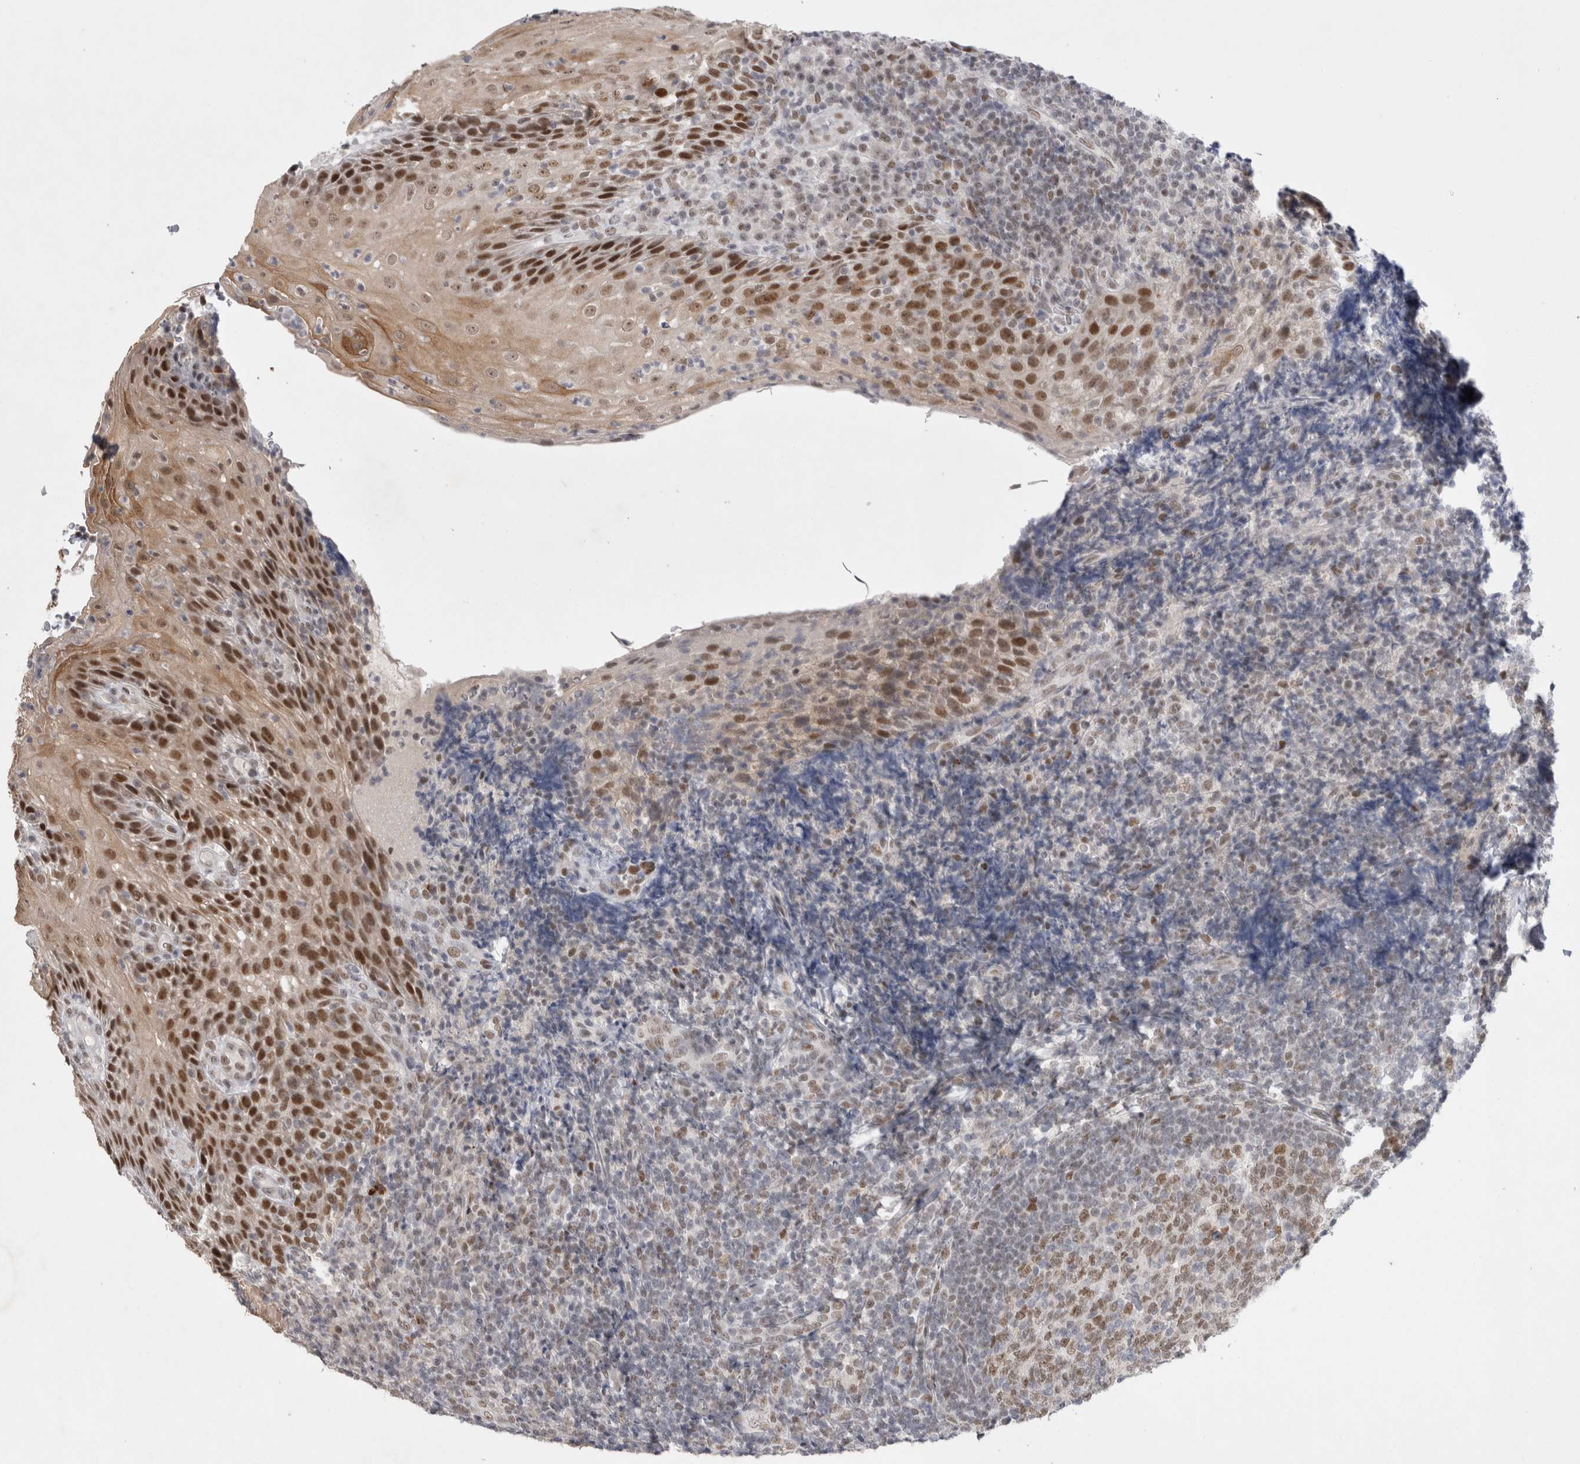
{"staining": {"intensity": "moderate", "quantity": "25%-75%", "location": "nuclear"}, "tissue": "tonsil", "cell_type": "Germinal center cells", "image_type": "normal", "snomed": [{"axis": "morphology", "description": "Normal tissue, NOS"}, {"axis": "topography", "description": "Tonsil"}], "caption": "Immunohistochemistry (IHC) of benign tonsil displays medium levels of moderate nuclear expression in approximately 25%-75% of germinal center cells. (DAB (3,3'-diaminobenzidine) = brown stain, brightfield microscopy at high magnification).", "gene": "RECQL4", "patient": {"sex": "male", "age": 37}}